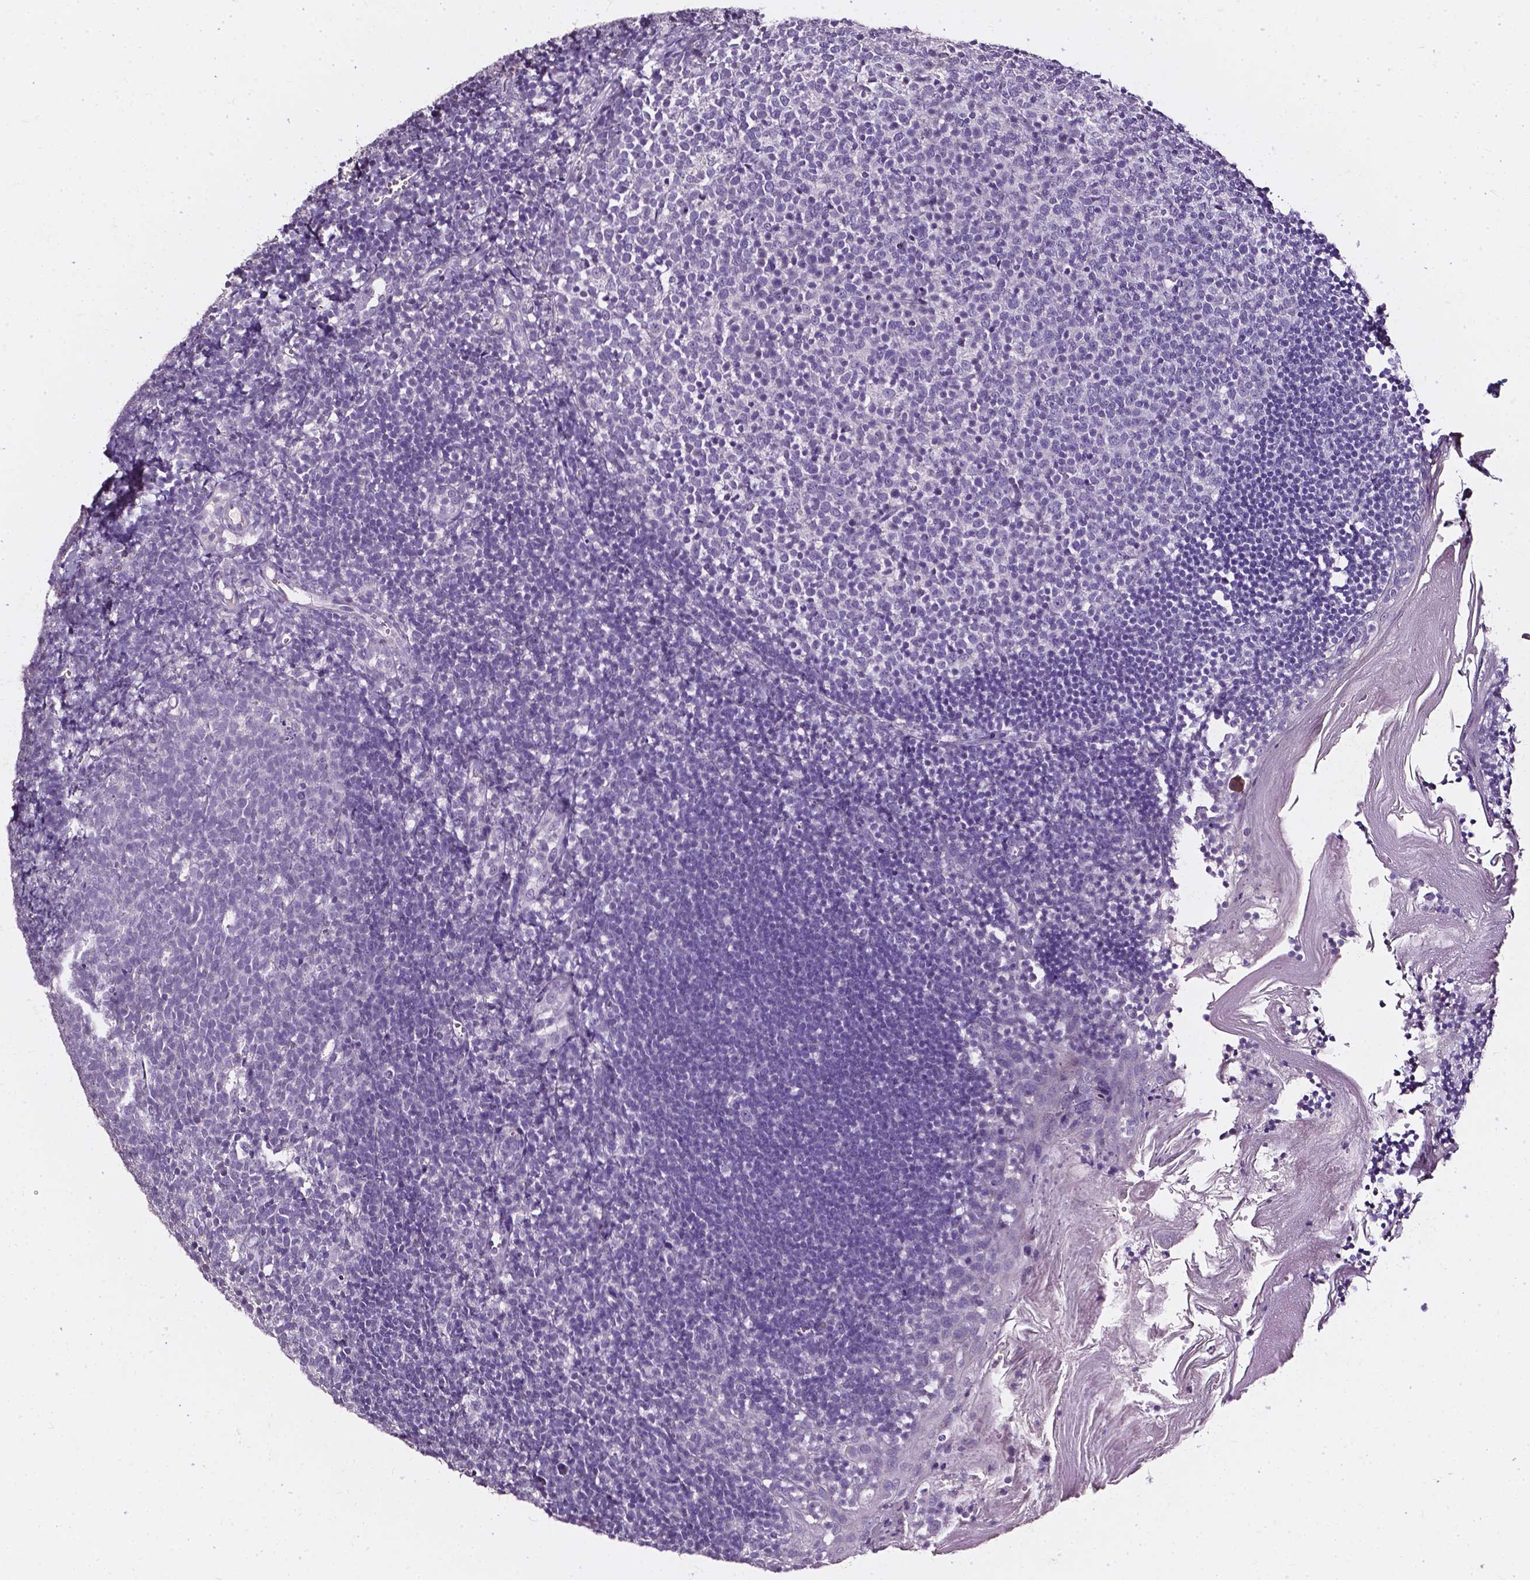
{"staining": {"intensity": "negative", "quantity": "none", "location": "none"}, "tissue": "lymph node", "cell_type": "Germinal center cells", "image_type": "normal", "snomed": [{"axis": "morphology", "description": "Normal tissue, NOS"}, {"axis": "topography", "description": "Lymph node"}], "caption": "Immunohistochemistry image of unremarkable human lymph node stained for a protein (brown), which exhibits no staining in germinal center cells.", "gene": "AKR1B10", "patient": {"sex": "female", "age": 21}}